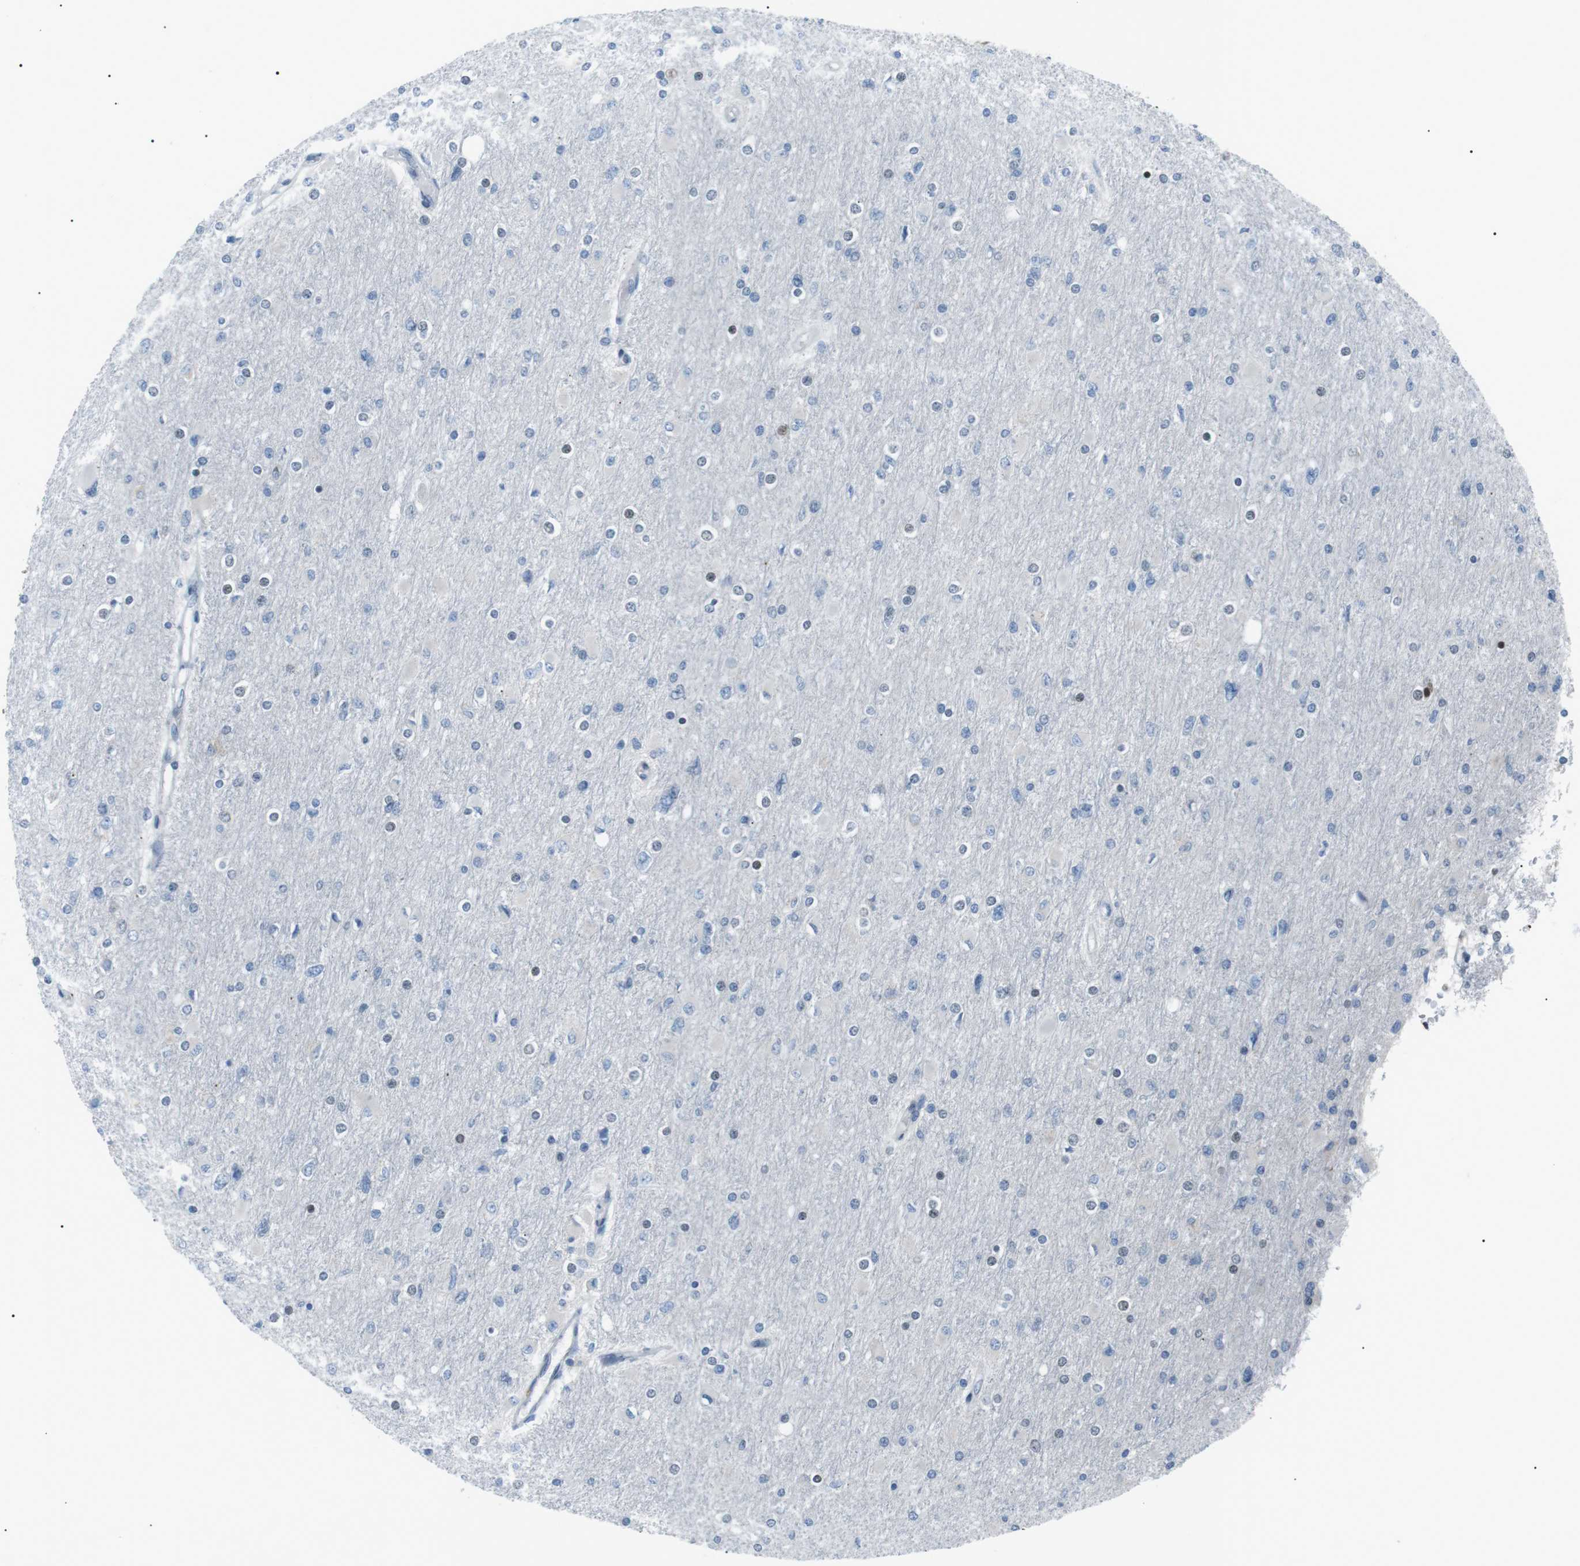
{"staining": {"intensity": "negative", "quantity": "none", "location": "none"}, "tissue": "glioma", "cell_type": "Tumor cells", "image_type": "cancer", "snomed": [{"axis": "morphology", "description": "Glioma, malignant, High grade"}, {"axis": "topography", "description": "Cerebral cortex"}], "caption": "This micrograph is of glioma stained with immunohistochemistry (IHC) to label a protein in brown with the nuclei are counter-stained blue. There is no staining in tumor cells.", "gene": "ARID5B", "patient": {"sex": "female", "age": 36}}